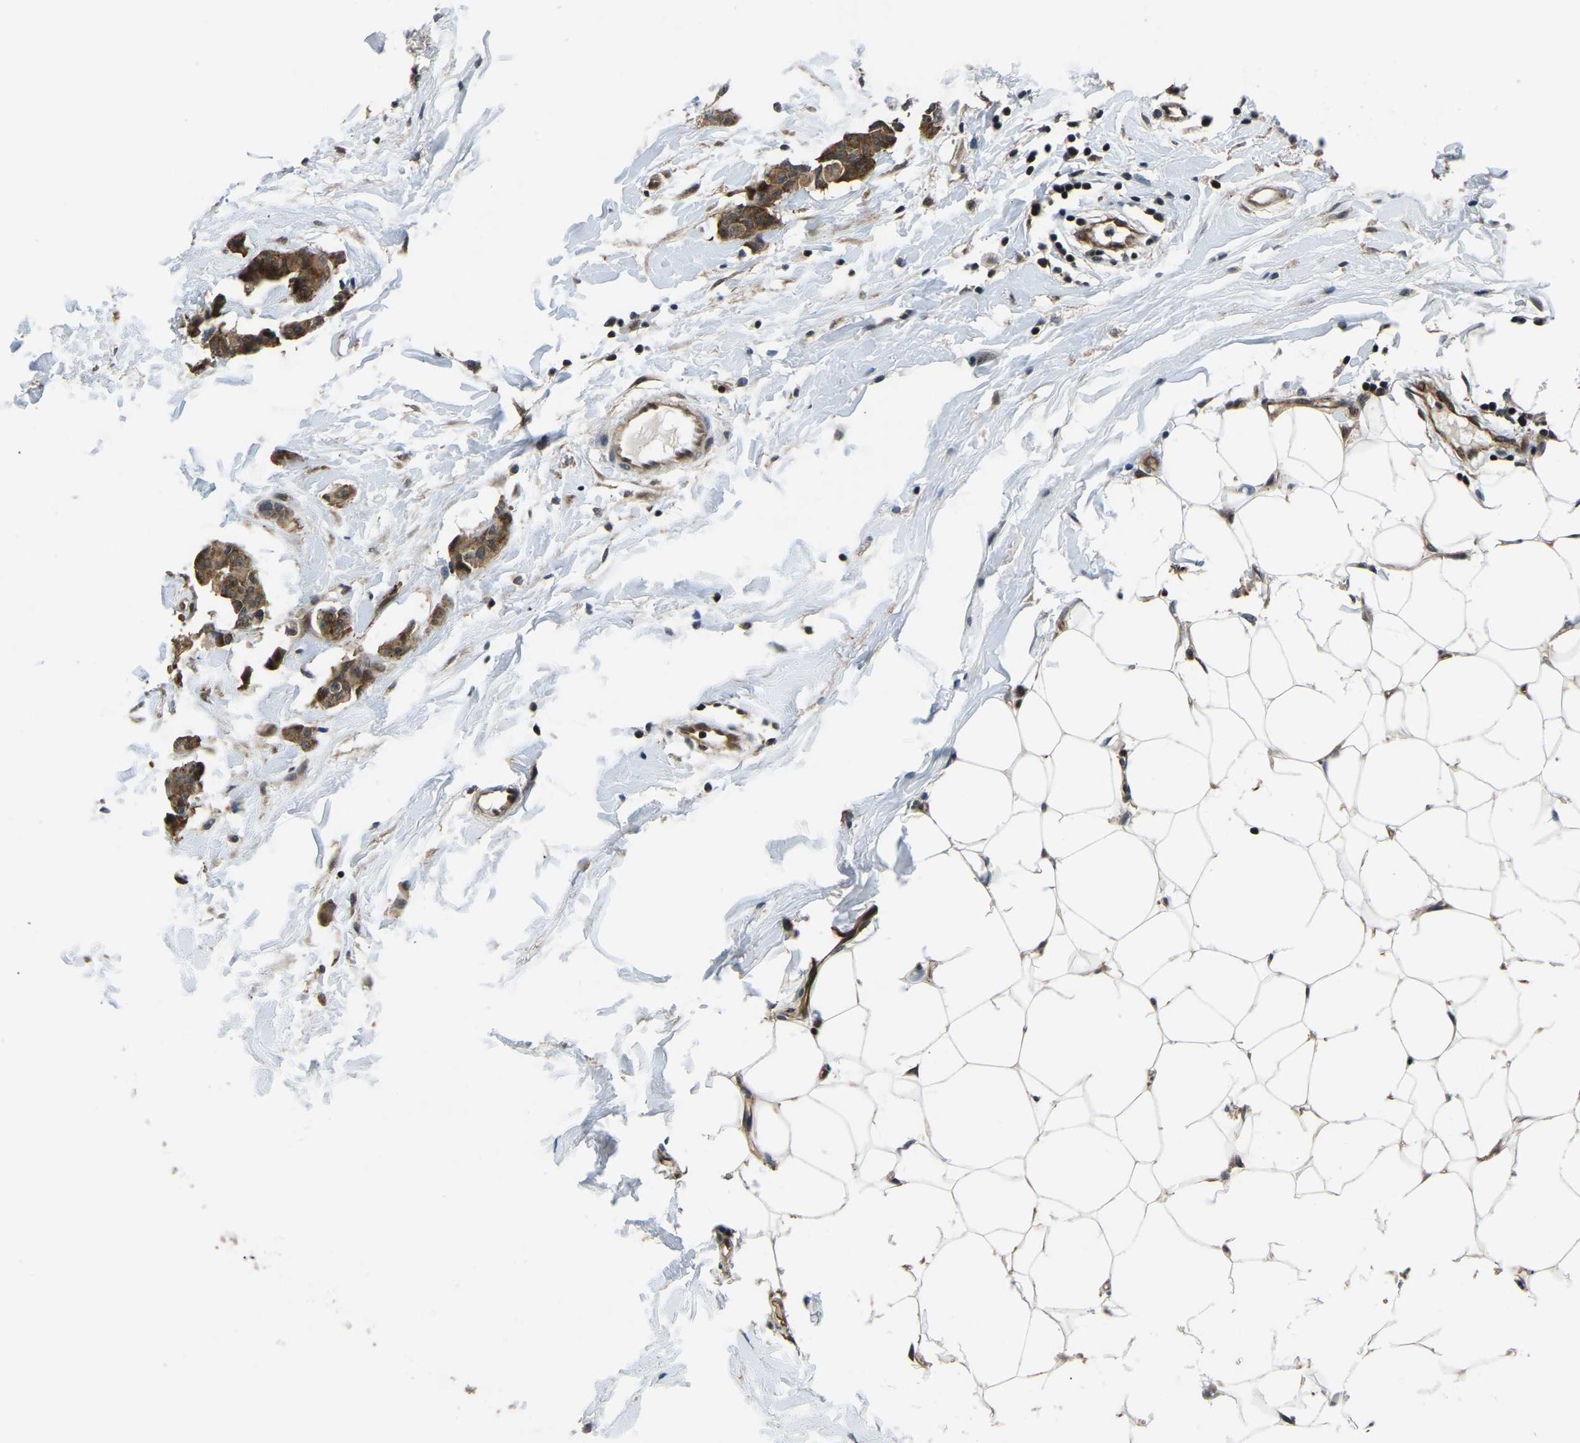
{"staining": {"intensity": "moderate", "quantity": ">75%", "location": "cytoplasmic/membranous"}, "tissue": "breast cancer", "cell_type": "Tumor cells", "image_type": "cancer", "snomed": [{"axis": "morphology", "description": "Normal tissue, NOS"}, {"axis": "morphology", "description": "Duct carcinoma"}, {"axis": "topography", "description": "Breast"}], "caption": "The photomicrograph exhibits a brown stain indicating the presence of a protein in the cytoplasmic/membranous of tumor cells in breast cancer (intraductal carcinoma).", "gene": "DFFA", "patient": {"sex": "female", "age": 40}}